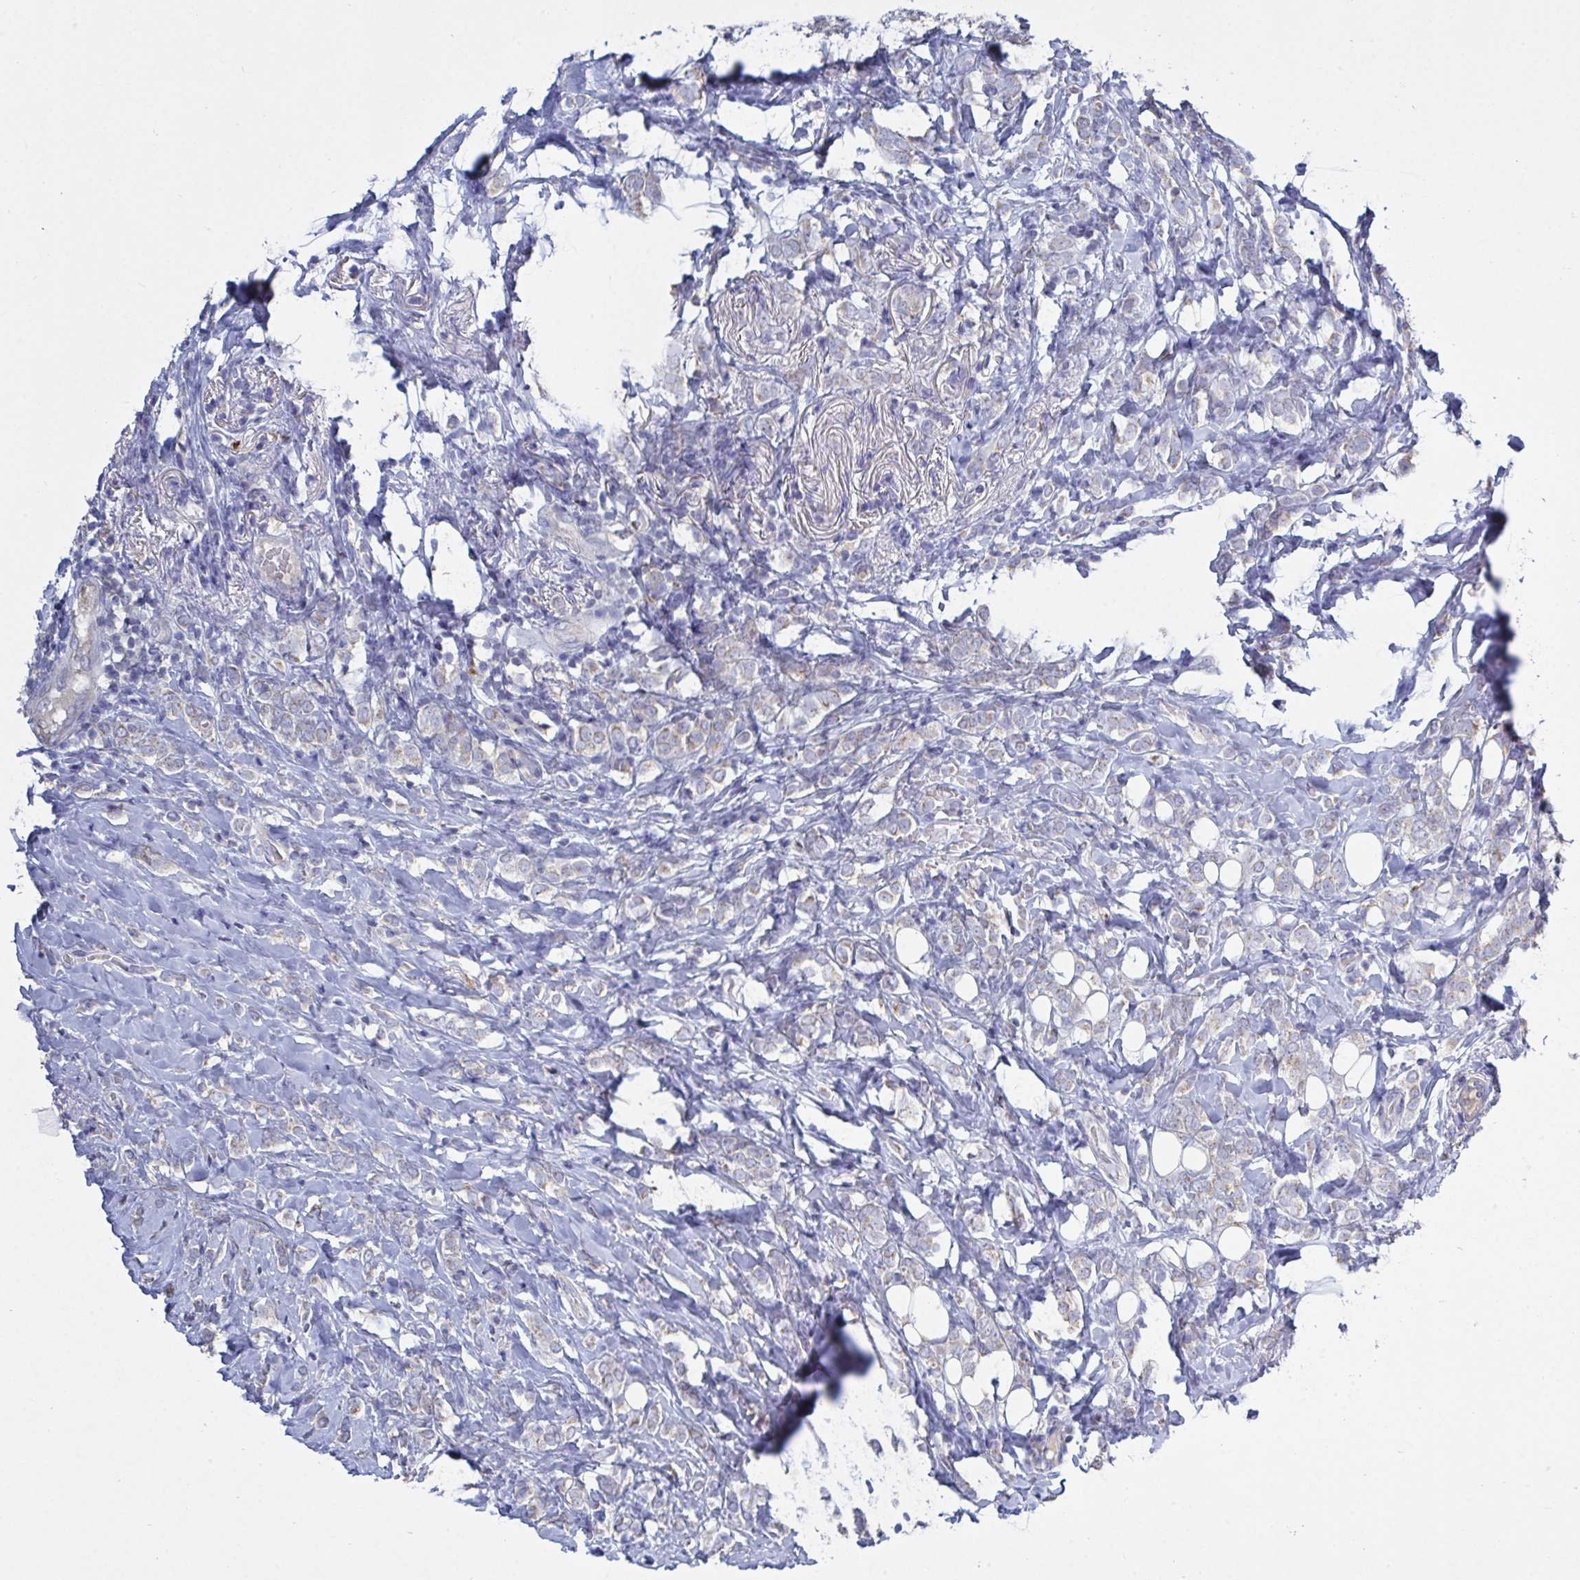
{"staining": {"intensity": "weak", "quantity": "<25%", "location": "cytoplasmic/membranous"}, "tissue": "breast cancer", "cell_type": "Tumor cells", "image_type": "cancer", "snomed": [{"axis": "morphology", "description": "Lobular carcinoma"}, {"axis": "topography", "description": "Breast"}], "caption": "Immunohistochemical staining of human breast cancer (lobular carcinoma) shows no significant expression in tumor cells.", "gene": "GALNT13", "patient": {"sex": "female", "age": 49}}